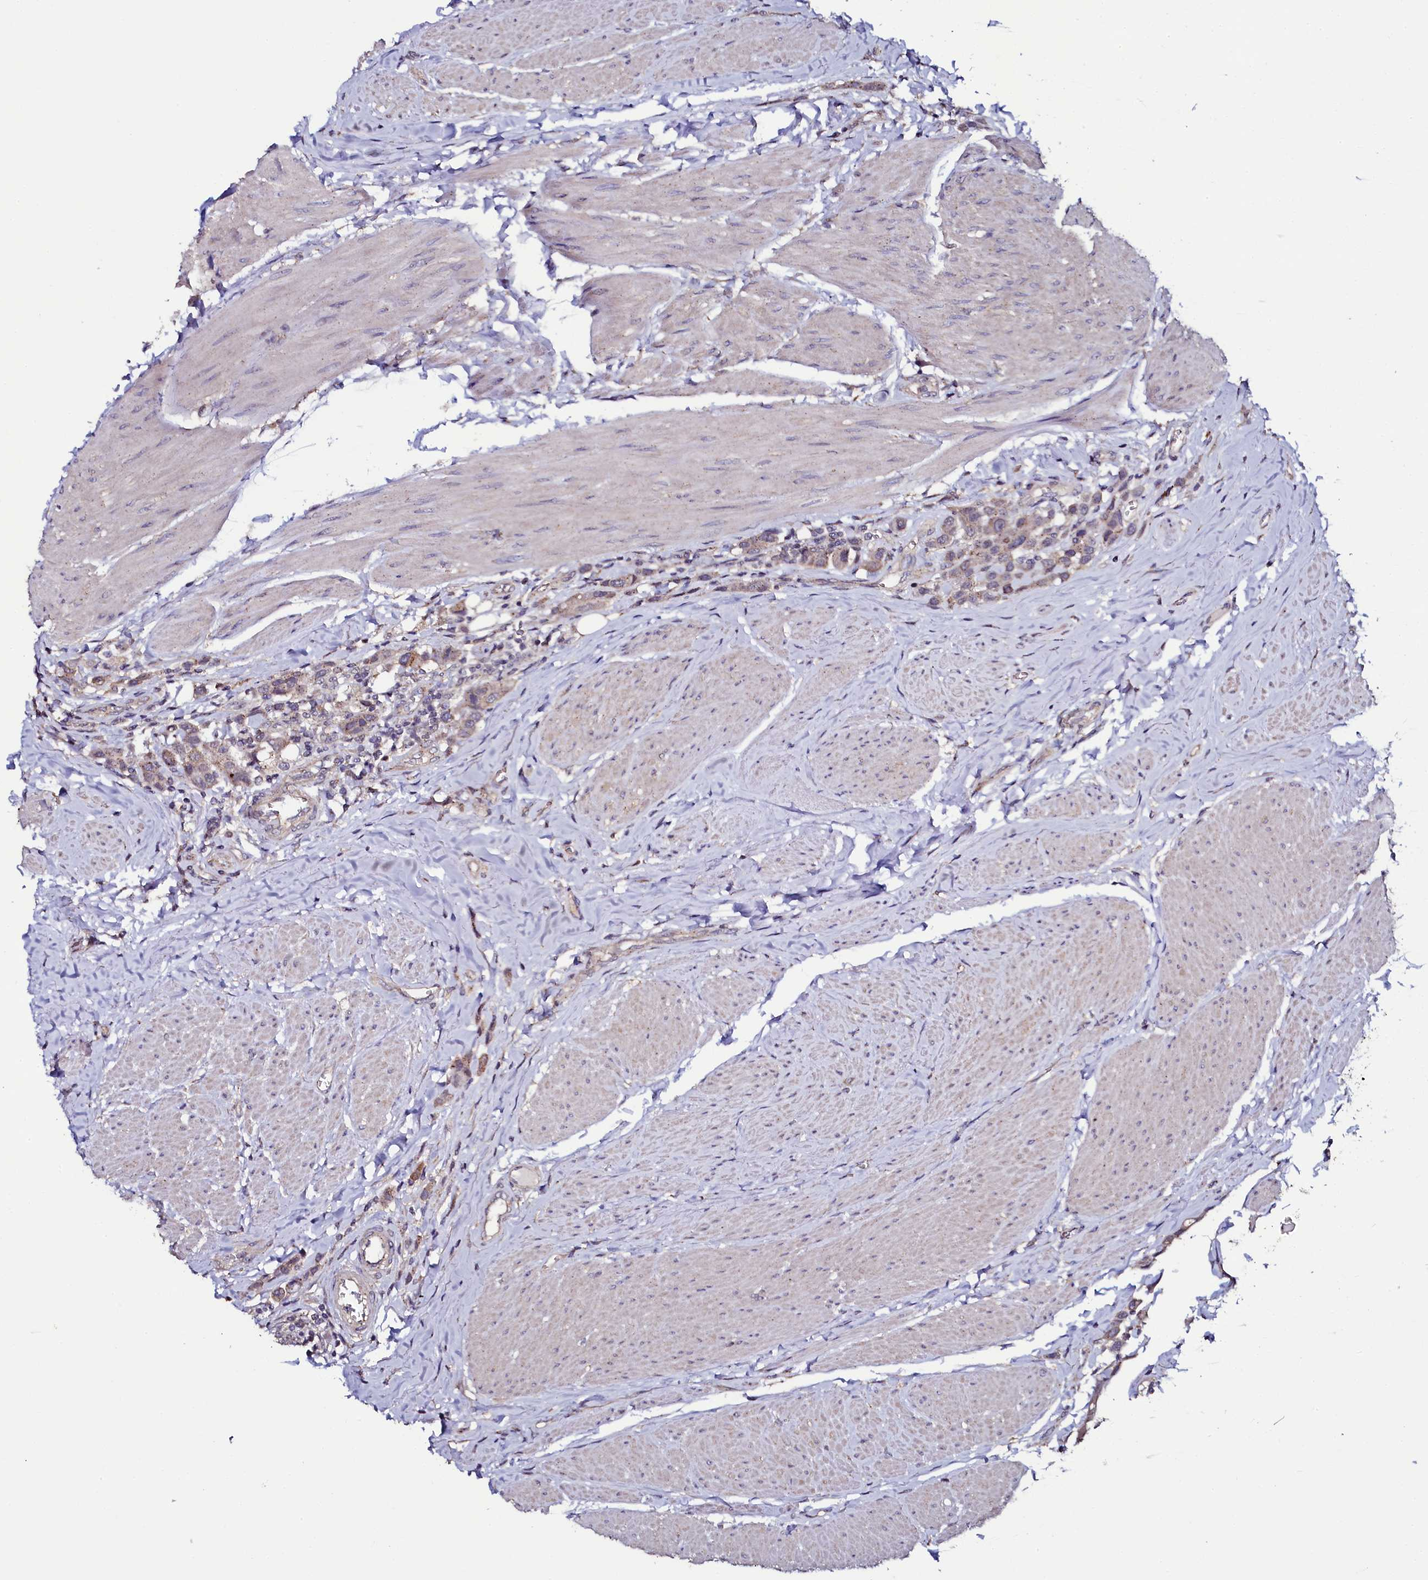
{"staining": {"intensity": "weak", "quantity": ">75%", "location": "cytoplasmic/membranous"}, "tissue": "urothelial cancer", "cell_type": "Tumor cells", "image_type": "cancer", "snomed": [{"axis": "morphology", "description": "Urothelial carcinoma, High grade"}, {"axis": "topography", "description": "Urinary bladder"}], "caption": "A high-resolution micrograph shows immunohistochemistry staining of urothelial cancer, which shows weak cytoplasmic/membranous staining in about >75% of tumor cells.", "gene": "USPL1", "patient": {"sex": "male", "age": 50}}